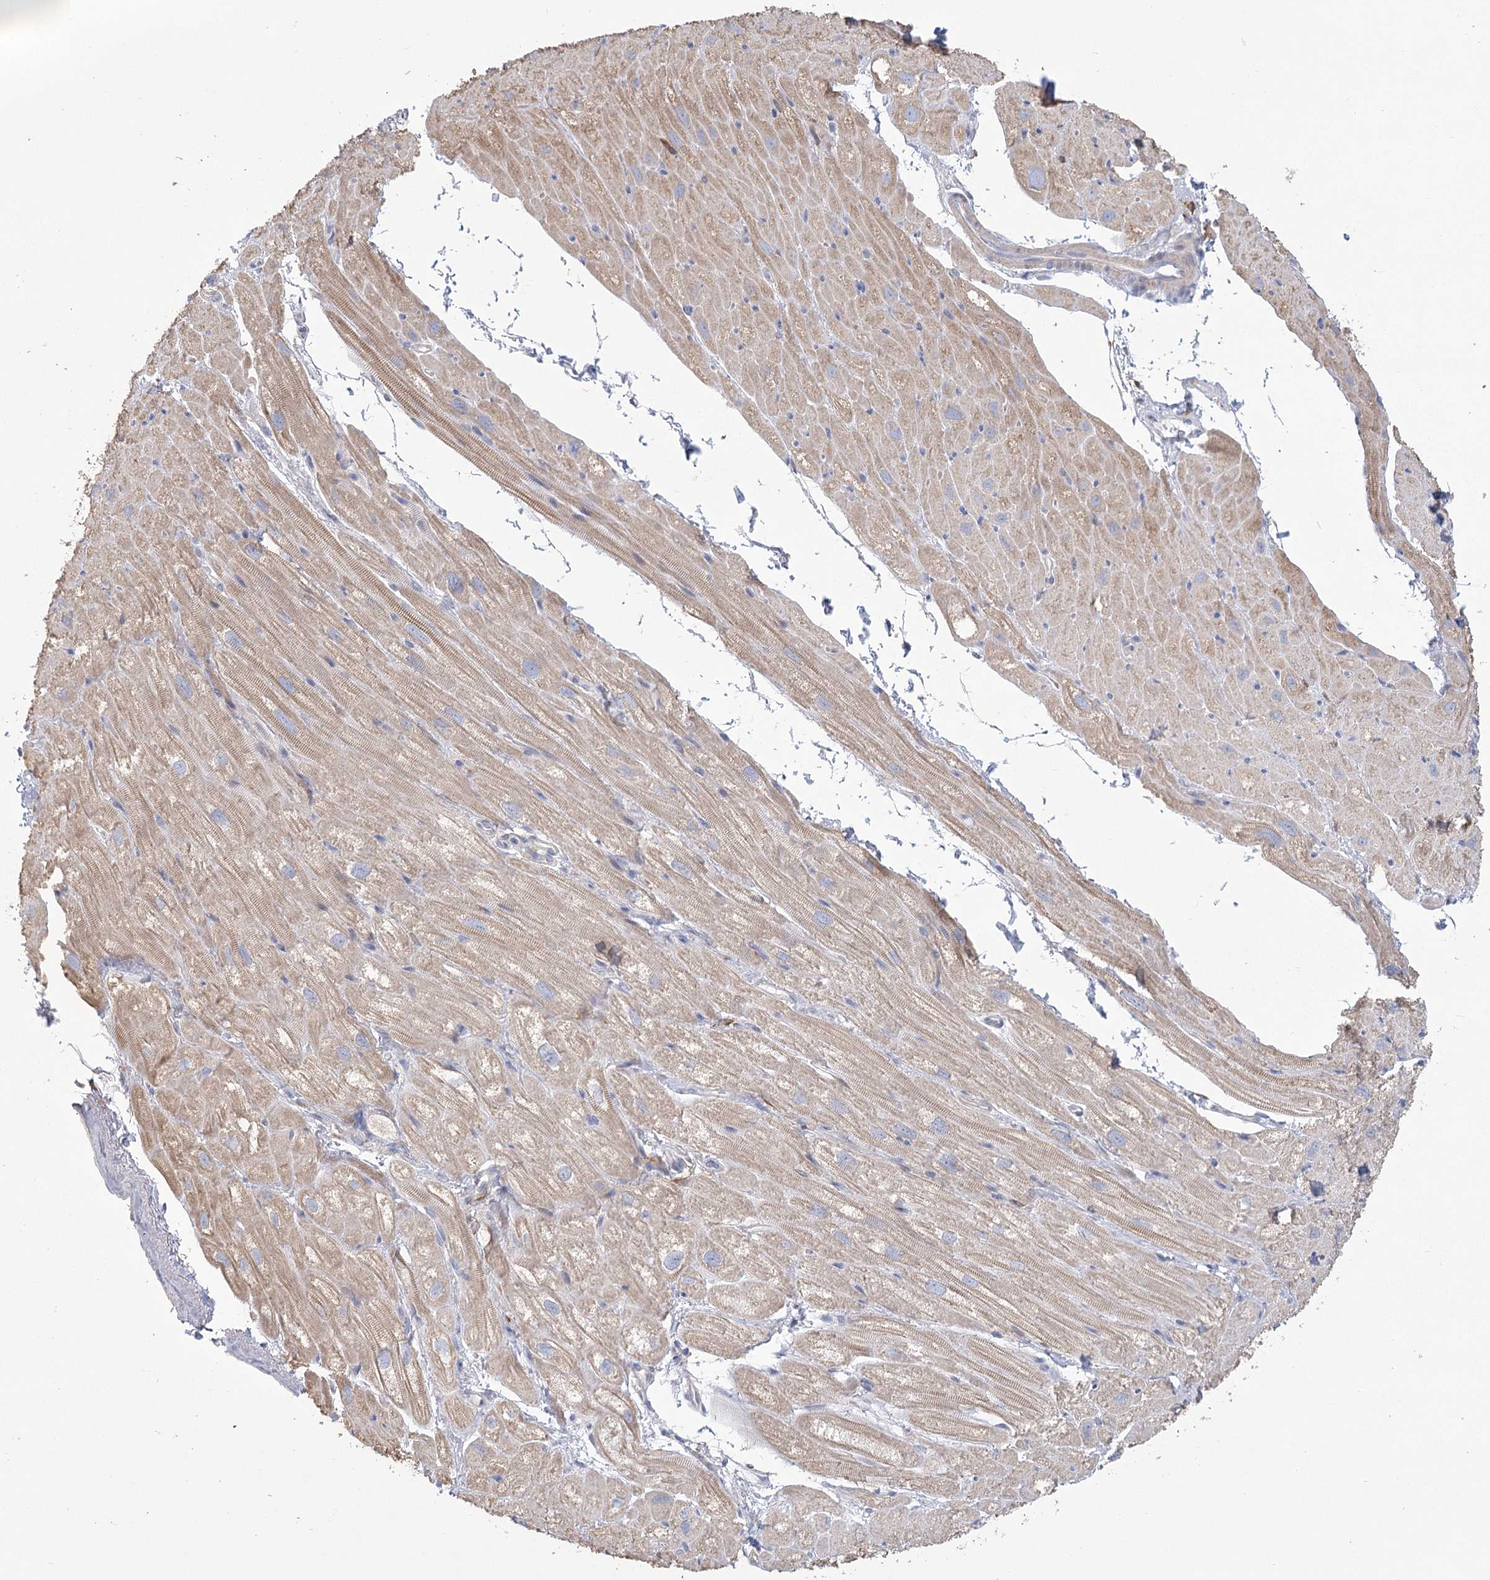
{"staining": {"intensity": "moderate", "quantity": "<25%", "location": "cytoplasmic/membranous"}, "tissue": "heart muscle", "cell_type": "Cardiomyocytes", "image_type": "normal", "snomed": [{"axis": "morphology", "description": "Normal tissue, NOS"}, {"axis": "topography", "description": "Heart"}], "caption": "High-power microscopy captured an immunohistochemistry (IHC) image of benign heart muscle, revealing moderate cytoplasmic/membranous staining in approximately <25% of cardiomyocytes.", "gene": "CNTLN", "patient": {"sex": "male", "age": 50}}